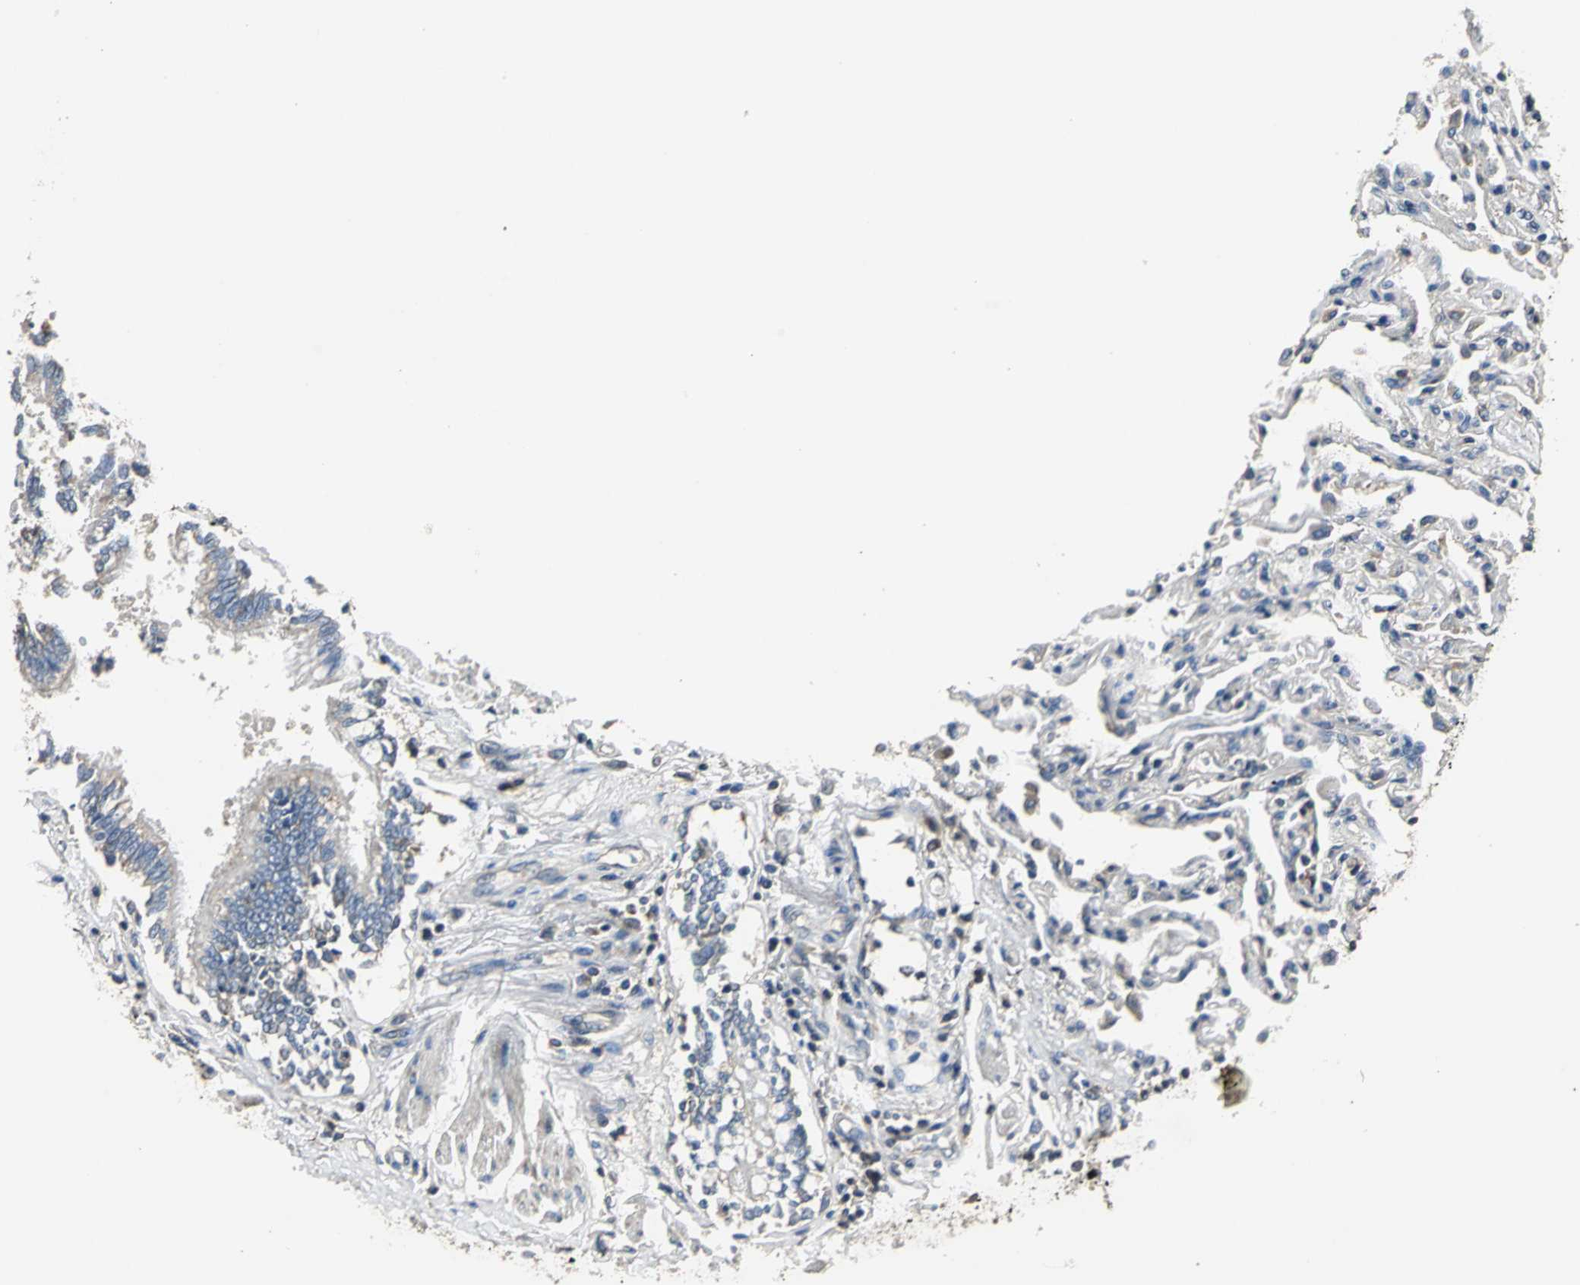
{"staining": {"intensity": "weak", "quantity": ">75%", "location": "cytoplasmic/membranous"}, "tissue": "bronchus", "cell_type": "Respiratory epithelial cells", "image_type": "normal", "snomed": [{"axis": "morphology", "description": "Normal tissue, NOS"}, {"axis": "topography", "description": "Lung"}], "caption": "IHC of benign bronchus displays low levels of weak cytoplasmic/membranous positivity in approximately >75% of respiratory epithelial cells.", "gene": "IRF3", "patient": {"sex": "male", "age": 64}}